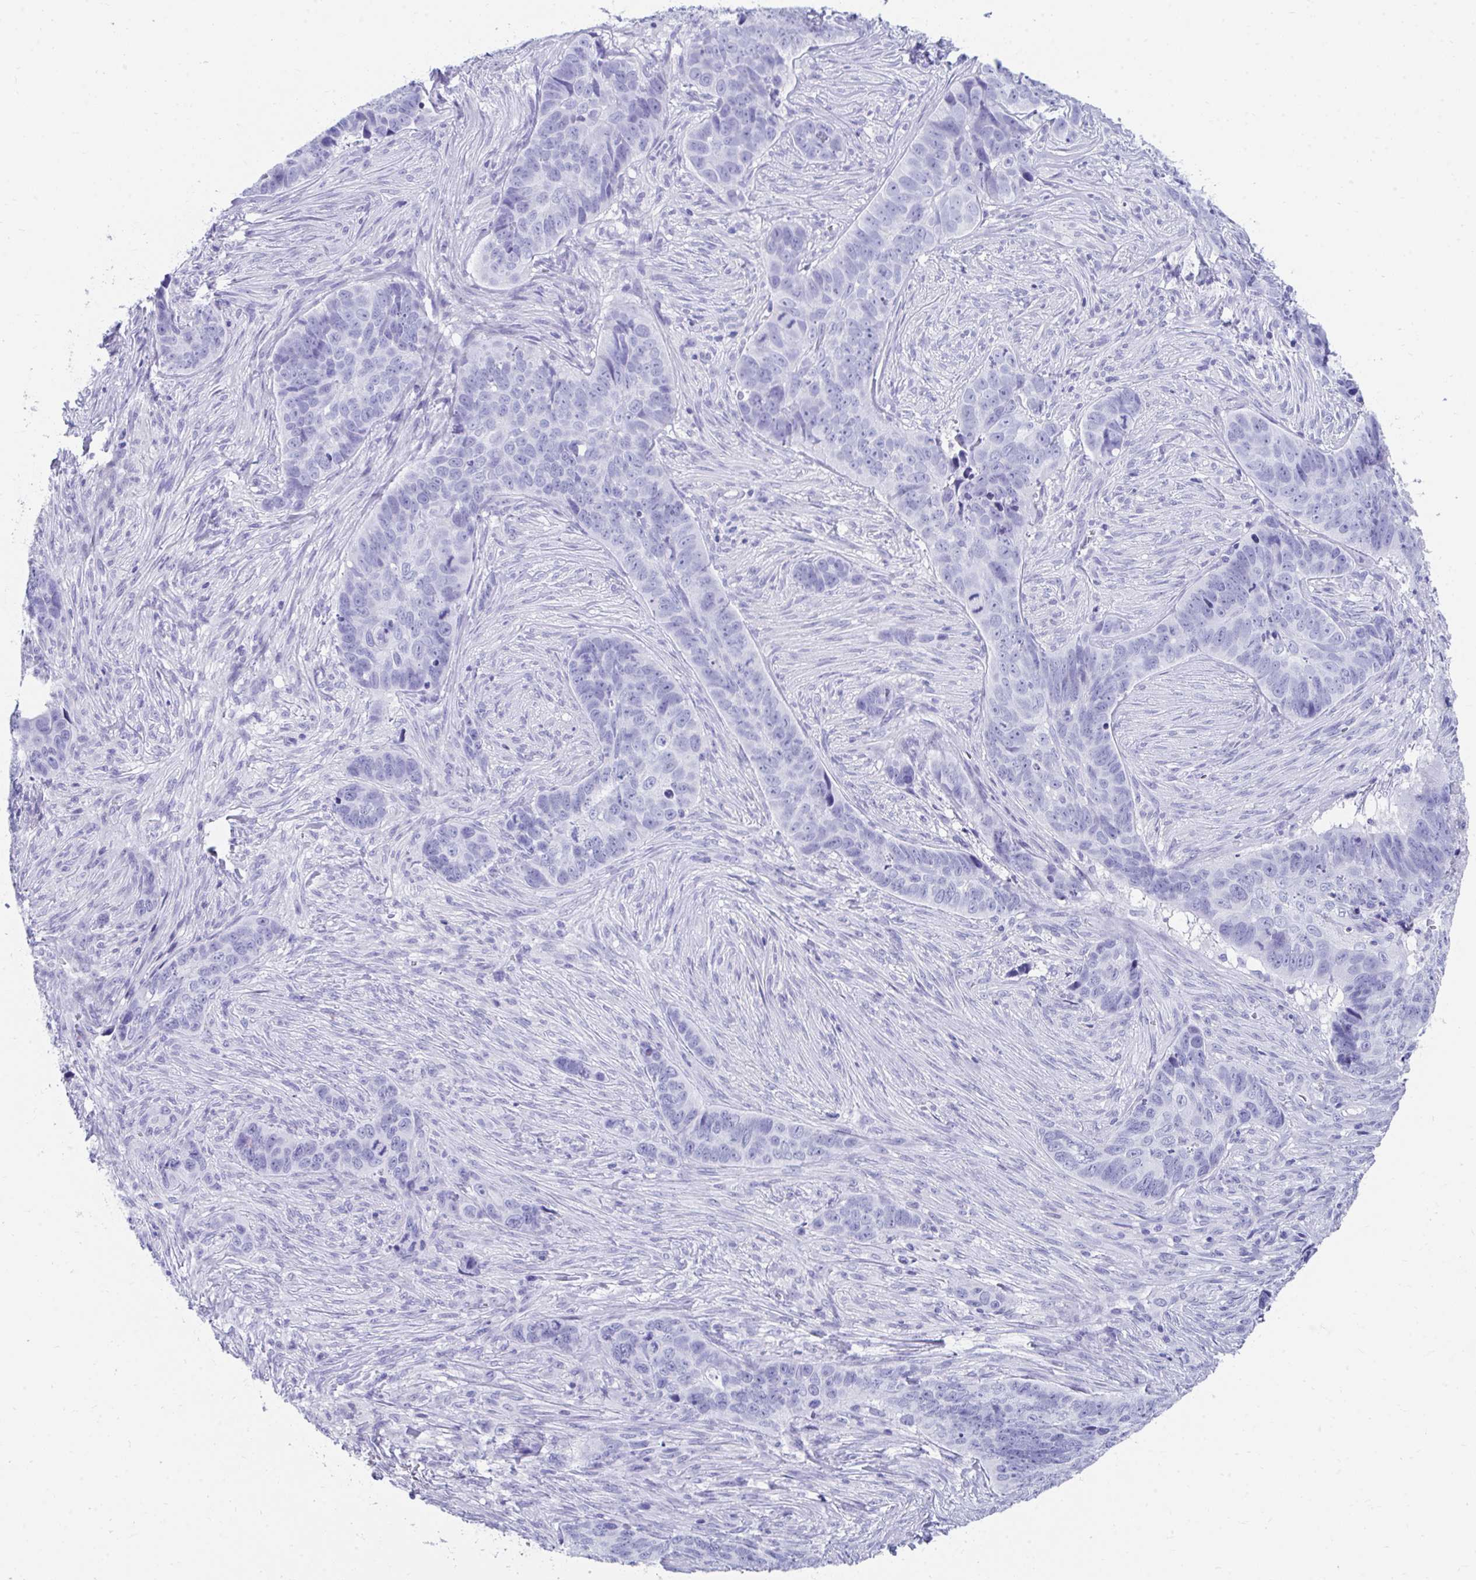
{"staining": {"intensity": "negative", "quantity": "none", "location": "none"}, "tissue": "skin cancer", "cell_type": "Tumor cells", "image_type": "cancer", "snomed": [{"axis": "morphology", "description": "Basal cell carcinoma"}, {"axis": "topography", "description": "Skin"}], "caption": "An IHC photomicrograph of basal cell carcinoma (skin) is shown. There is no staining in tumor cells of basal cell carcinoma (skin).", "gene": "HGD", "patient": {"sex": "female", "age": 82}}